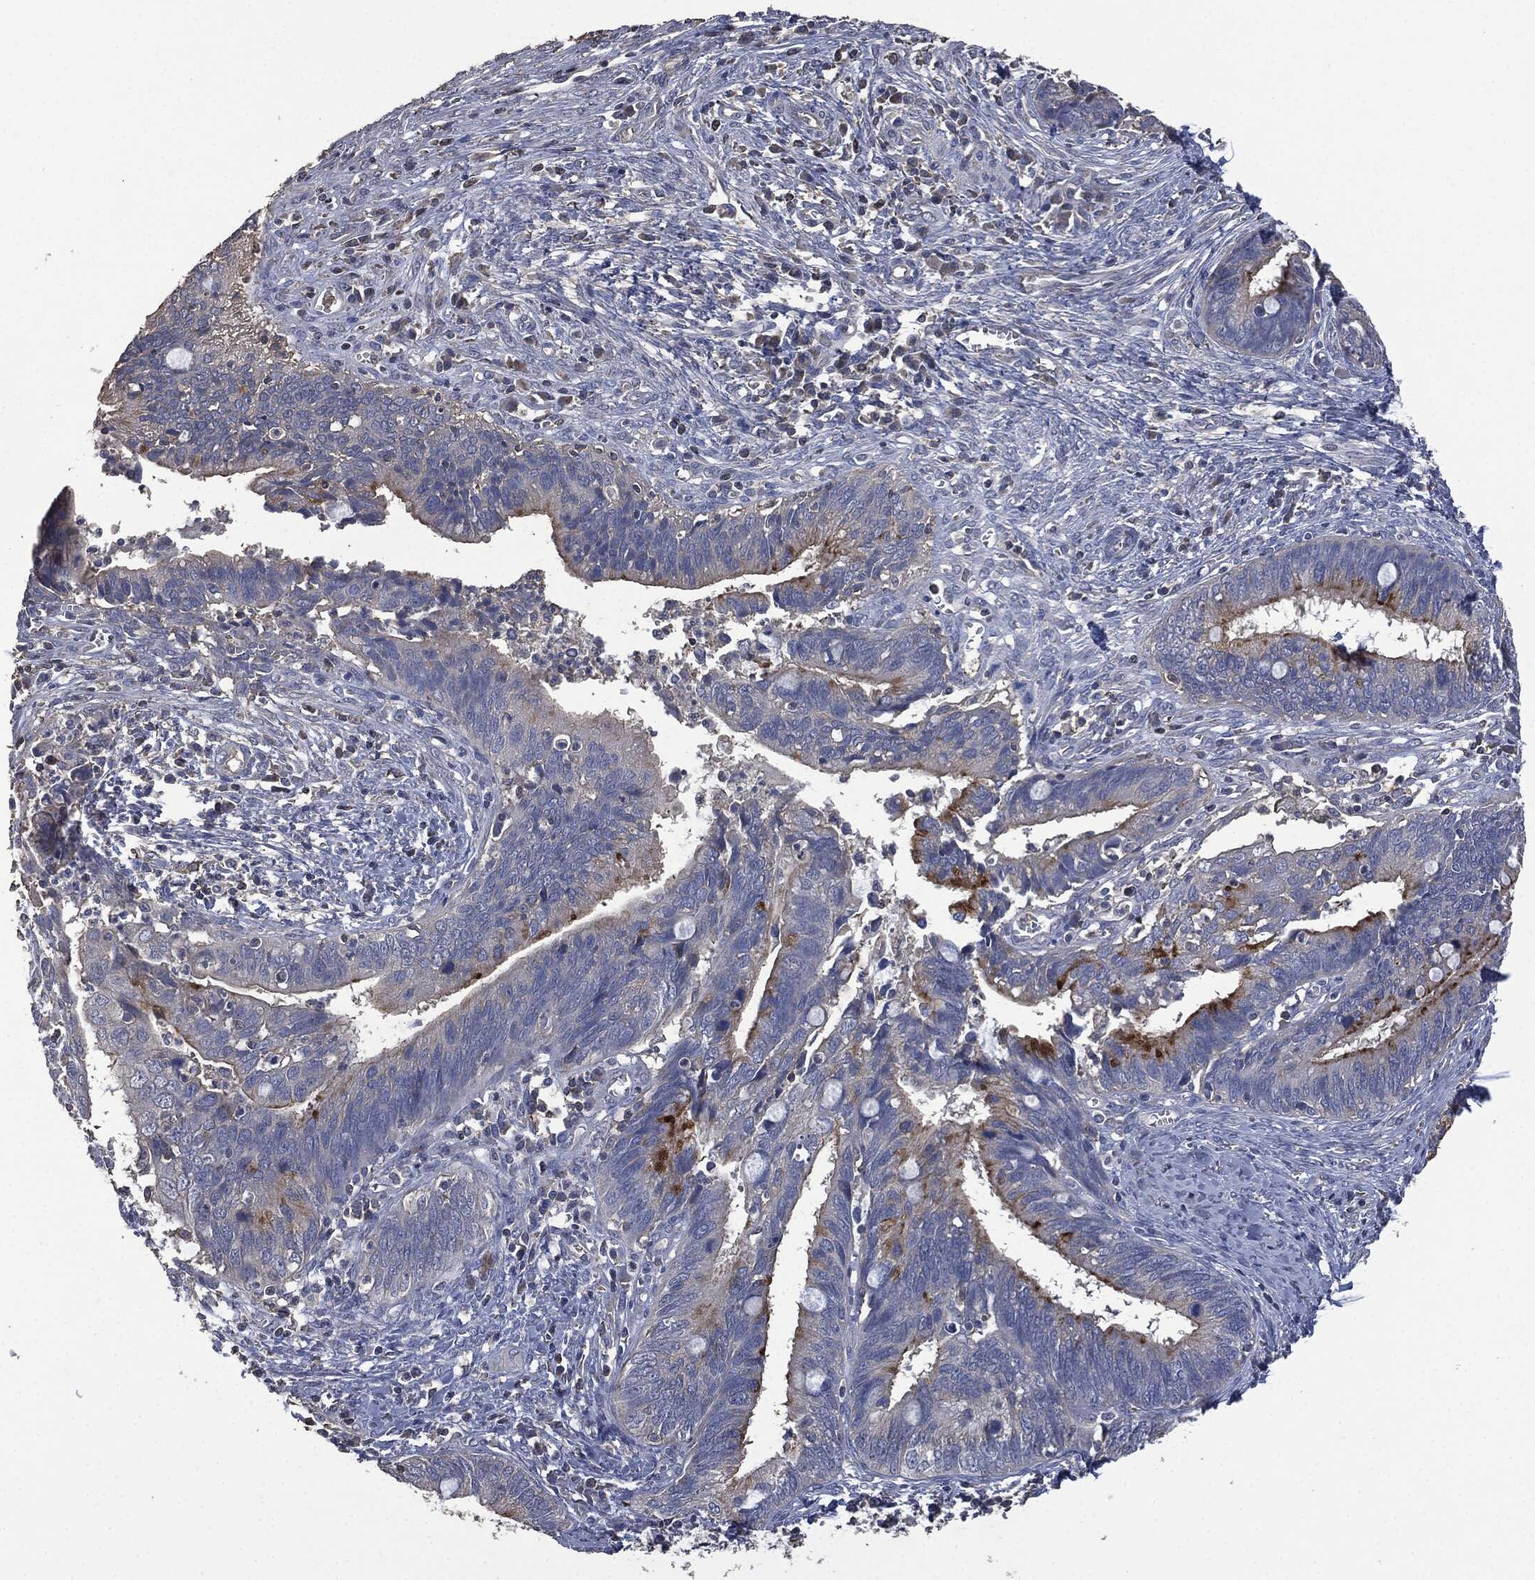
{"staining": {"intensity": "strong", "quantity": "25%-75%", "location": "cytoplasmic/membranous"}, "tissue": "cervical cancer", "cell_type": "Tumor cells", "image_type": "cancer", "snomed": [{"axis": "morphology", "description": "Adenocarcinoma, NOS"}, {"axis": "topography", "description": "Cervix"}], "caption": "Protein expression by immunohistochemistry displays strong cytoplasmic/membranous expression in about 25%-75% of tumor cells in adenocarcinoma (cervical). (brown staining indicates protein expression, while blue staining denotes nuclei).", "gene": "MSLN", "patient": {"sex": "female", "age": 42}}